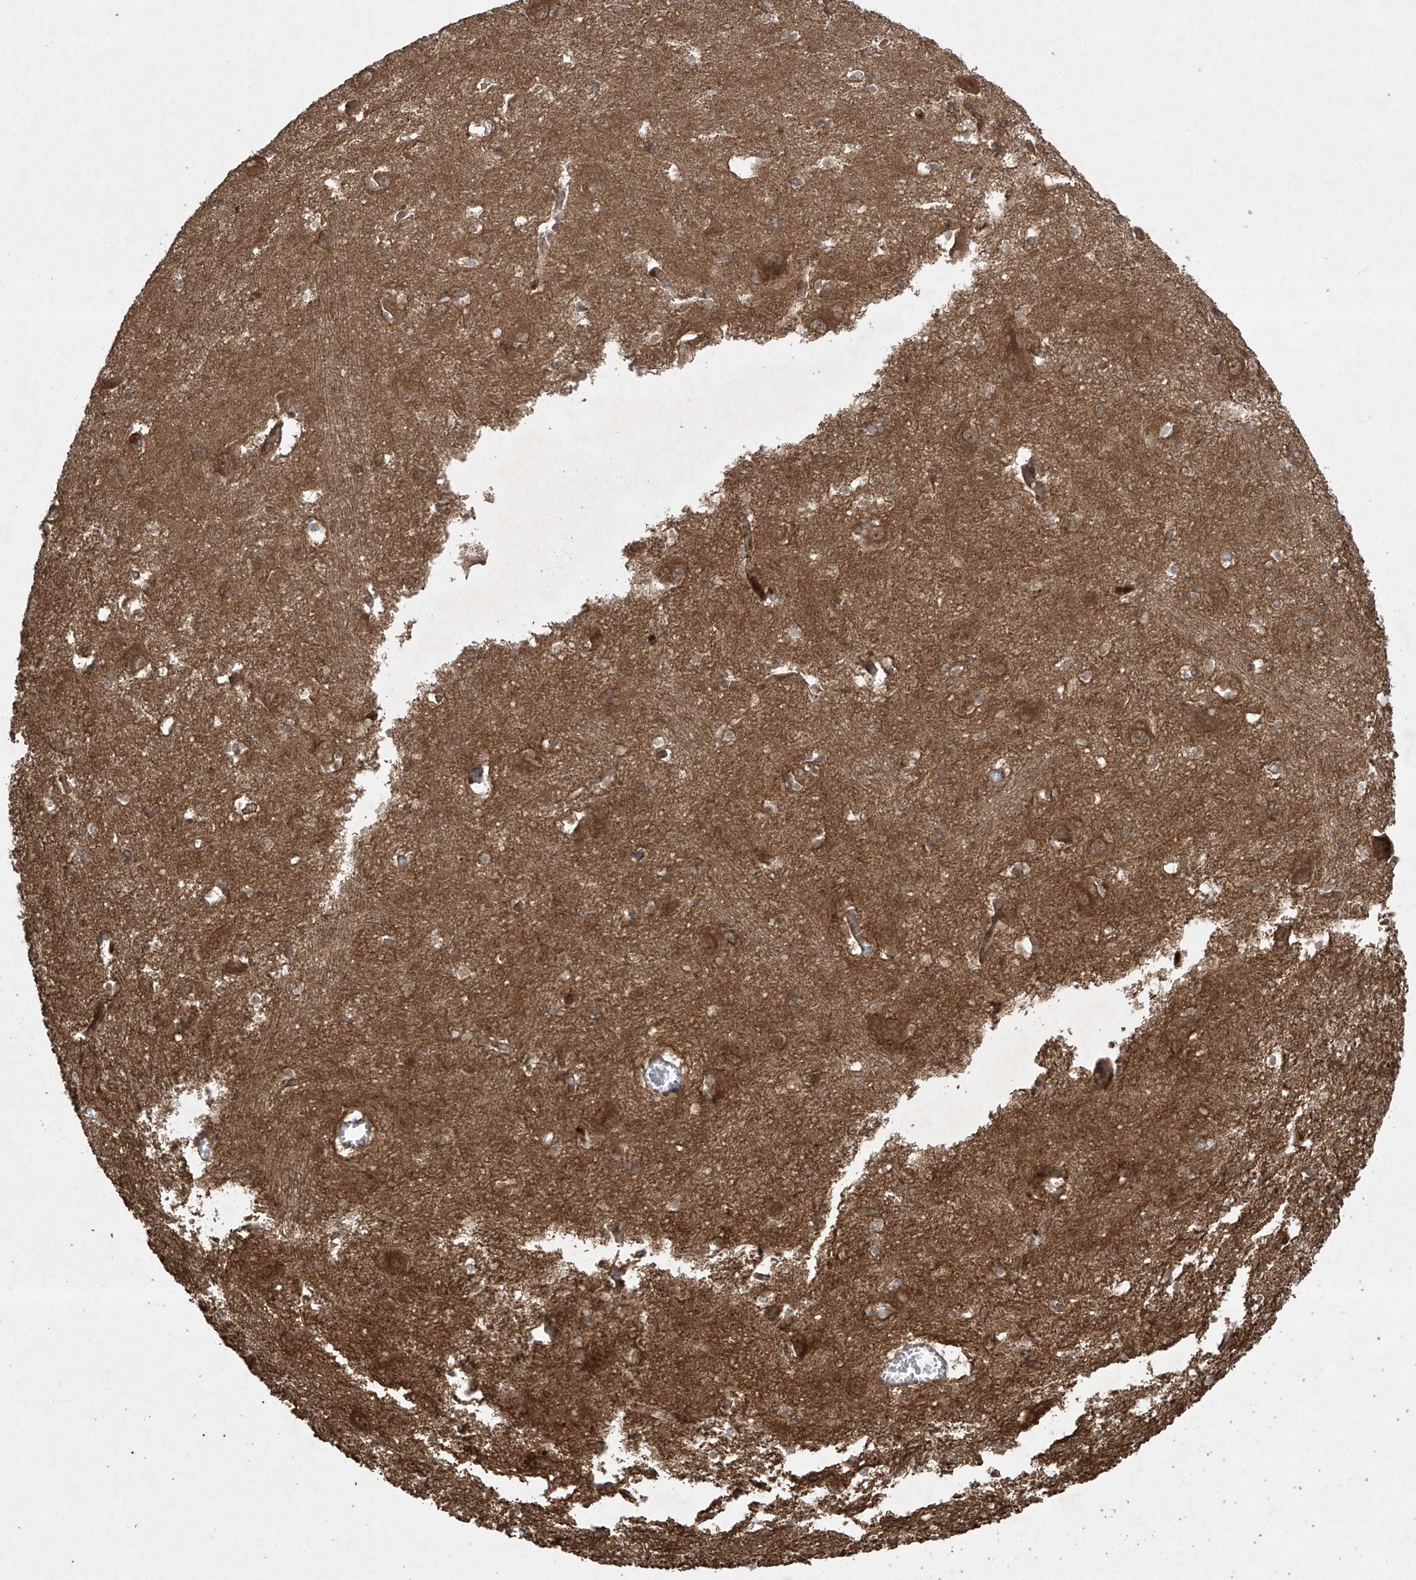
{"staining": {"intensity": "moderate", "quantity": "<25%", "location": "cytoplasmic/membranous"}, "tissue": "caudate", "cell_type": "Glial cells", "image_type": "normal", "snomed": [{"axis": "morphology", "description": "Normal tissue, NOS"}, {"axis": "topography", "description": "Lateral ventricle wall"}], "caption": "Immunohistochemical staining of benign caudate reveals low levels of moderate cytoplasmic/membranous positivity in approximately <25% of glial cells. (Stains: DAB (3,3'-diaminobenzidine) in brown, nuclei in blue, Microscopy: brightfield microscopy at high magnification).", "gene": "PGPEP1", "patient": {"sex": "male", "age": 37}}